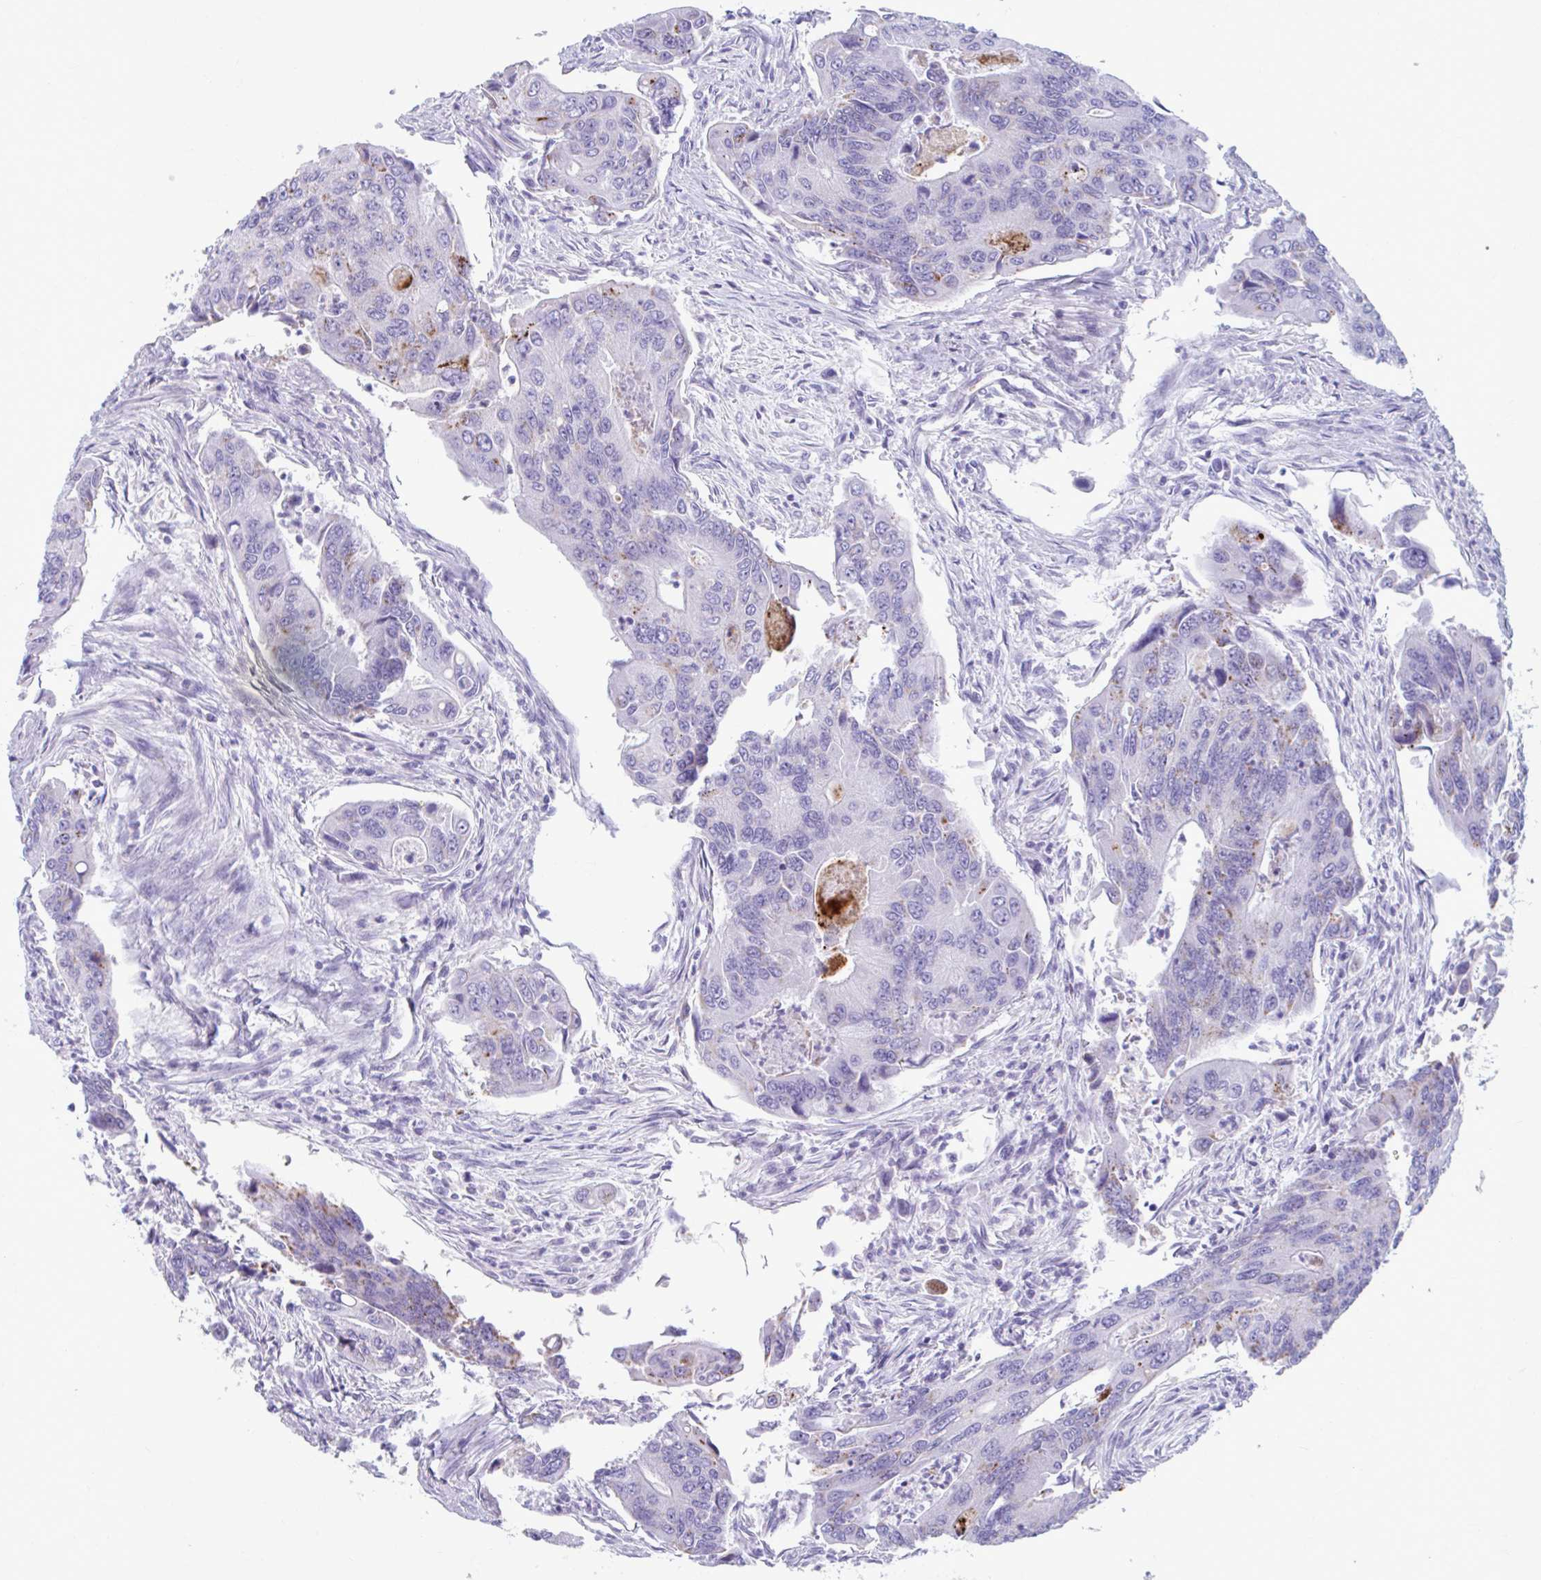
{"staining": {"intensity": "moderate", "quantity": "<25%", "location": "cytoplasmic/membranous"}, "tissue": "colorectal cancer", "cell_type": "Tumor cells", "image_type": "cancer", "snomed": [{"axis": "morphology", "description": "Adenocarcinoma, NOS"}, {"axis": "topography", "description": "Colon"}], "caption": "Moderate cytoplasmic/membranous protein positivity is identified in approximately <25% of tumor cells in colorectal cancer.", "gene": "C12orf71", "patient": {"sex": "female", "age": 67}}